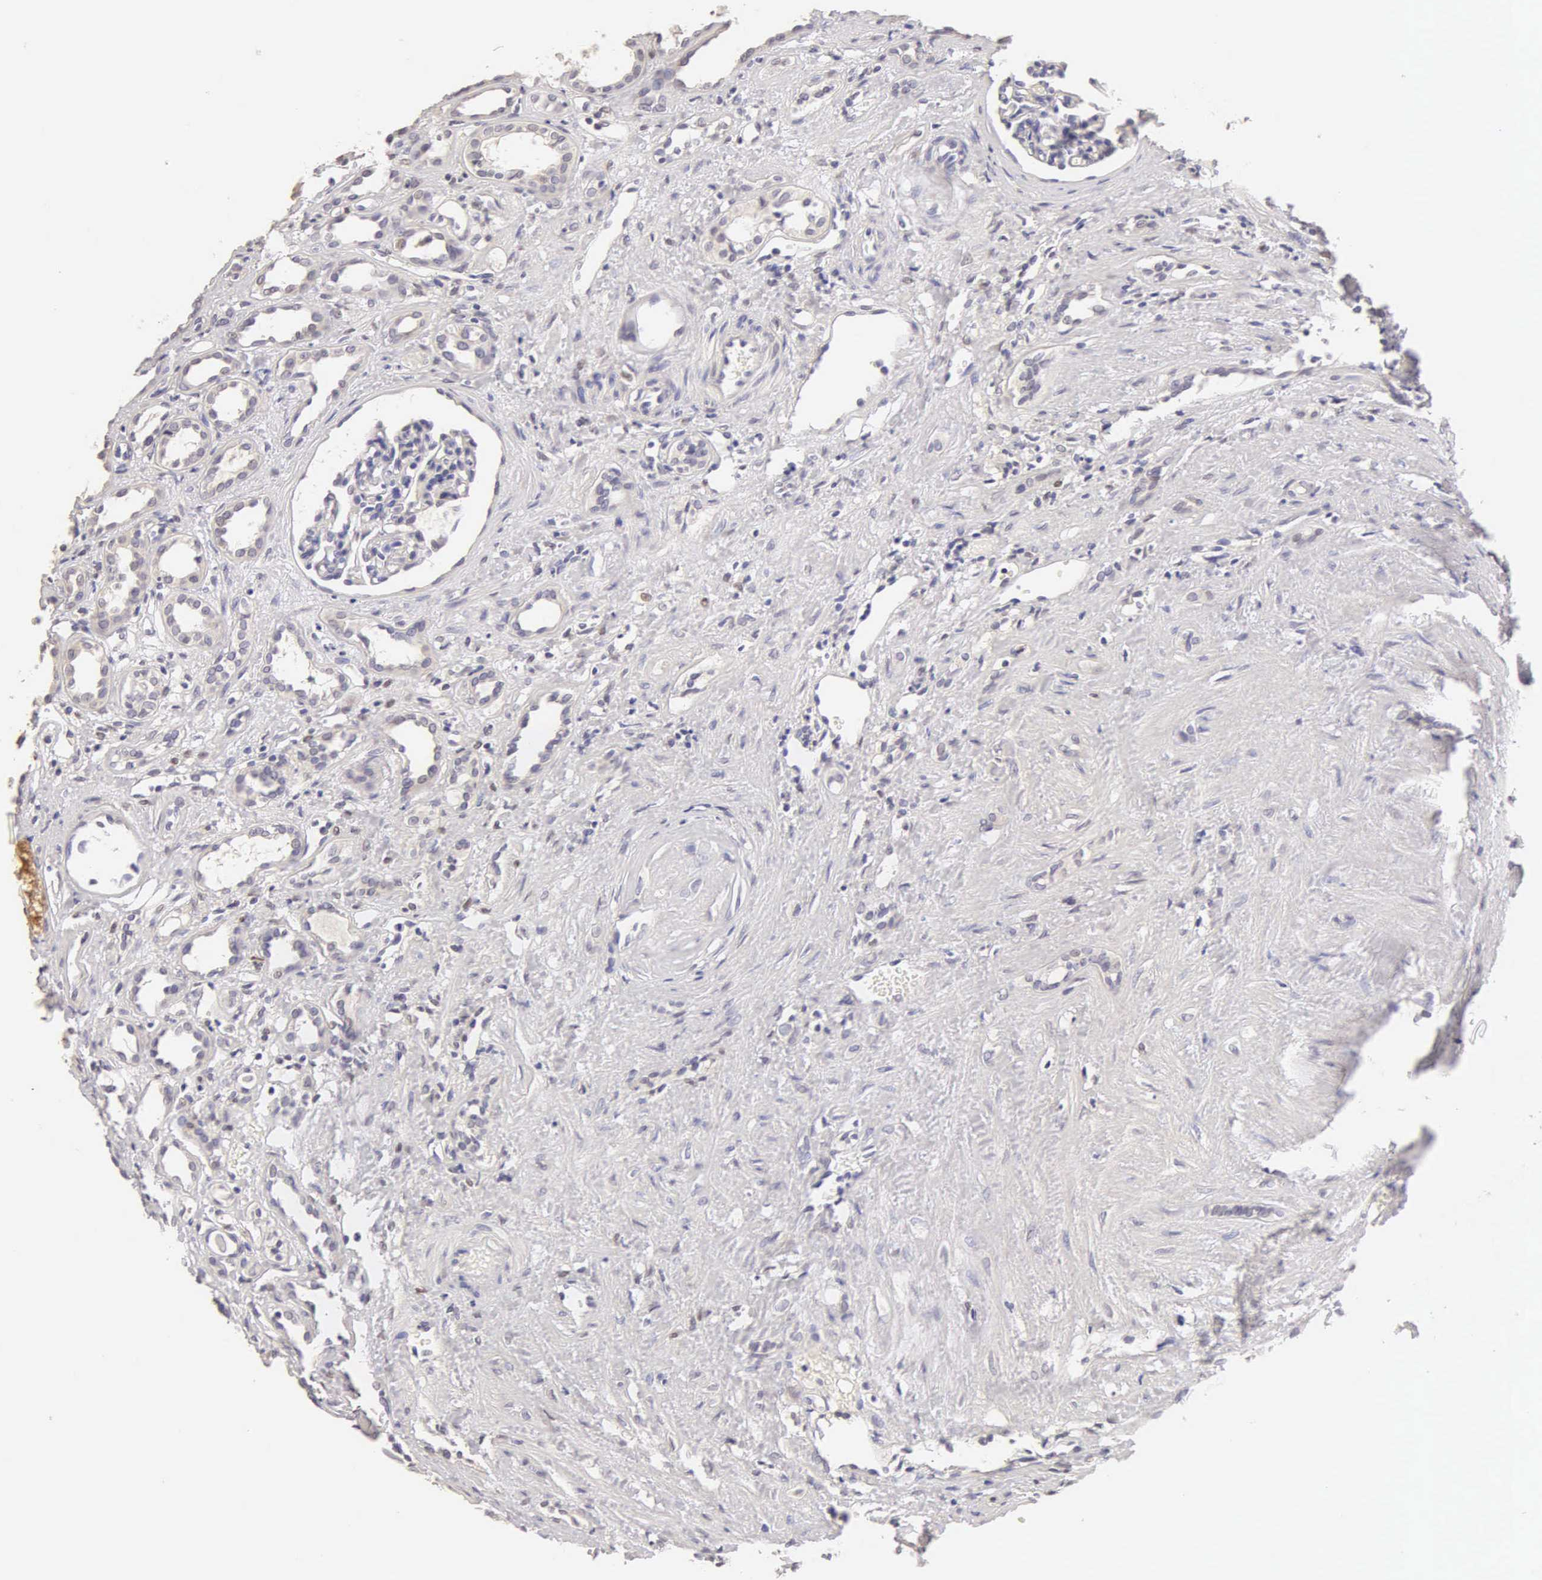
{"staining": {"intensity": "negative", "quantity": "none", "location": "none"}, "tissue": "kidney", "cell_type": "Cells in glomeruli", "image_type": "normal", "snomed": [{"axis": "morphology", "description": "Normal tissue, NOS"}, {"axis": "topography", "description": "Kidney"}], "caption": "DAB immunohistochemical staining of normal human kidney exhibits no significant positivity in cells in glomeruli. (Stains: DAB immunohistochemistry (IHC) with hematoxylin counter stain, Microscopy: brightfield microscopy at high magnification).", "gene": "ESR1", "patient": {"sex": "male", "age": 36}}